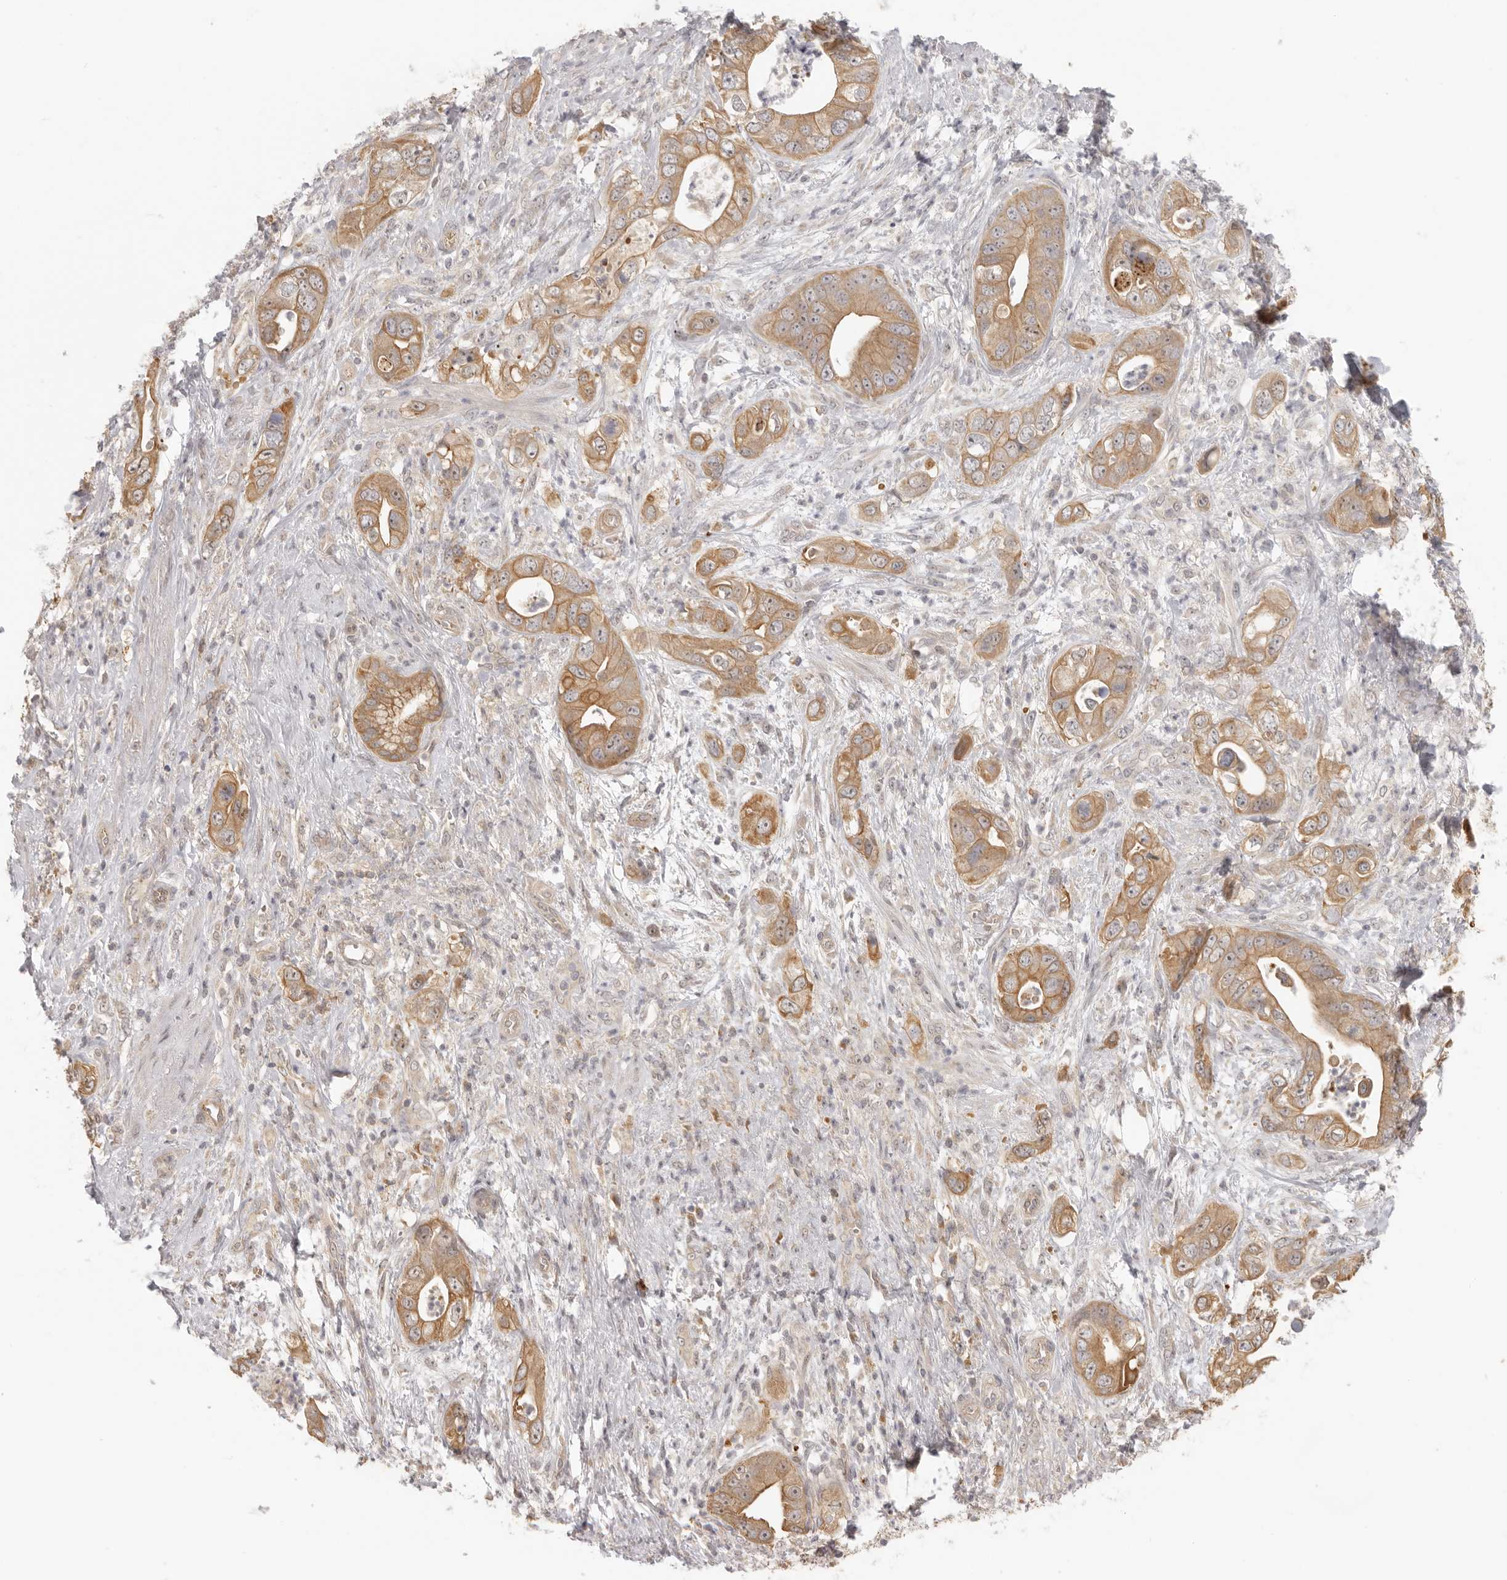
{"staining": {"intensity": "moderate", "quantity": ">75%", "location": "cytoplasmic/membranous"}, "tissue": "pancreatic cancer", "cell_type": "Tumor cells", "image_type": "cancer", "snomed": [{"axis": "morphology", "description": "Adenocarcinoma, NOS"}, {"axis": "topography", "description": "Pancreas"}], "caption": "The immunohistochemical stain labels moderate cytoplasmic/membranous expression in tumor cells of adenocarcinoma (pancreatic) tissue.", "gene": "AHDC1", "patient": {"sex": "female", "age": 78}}